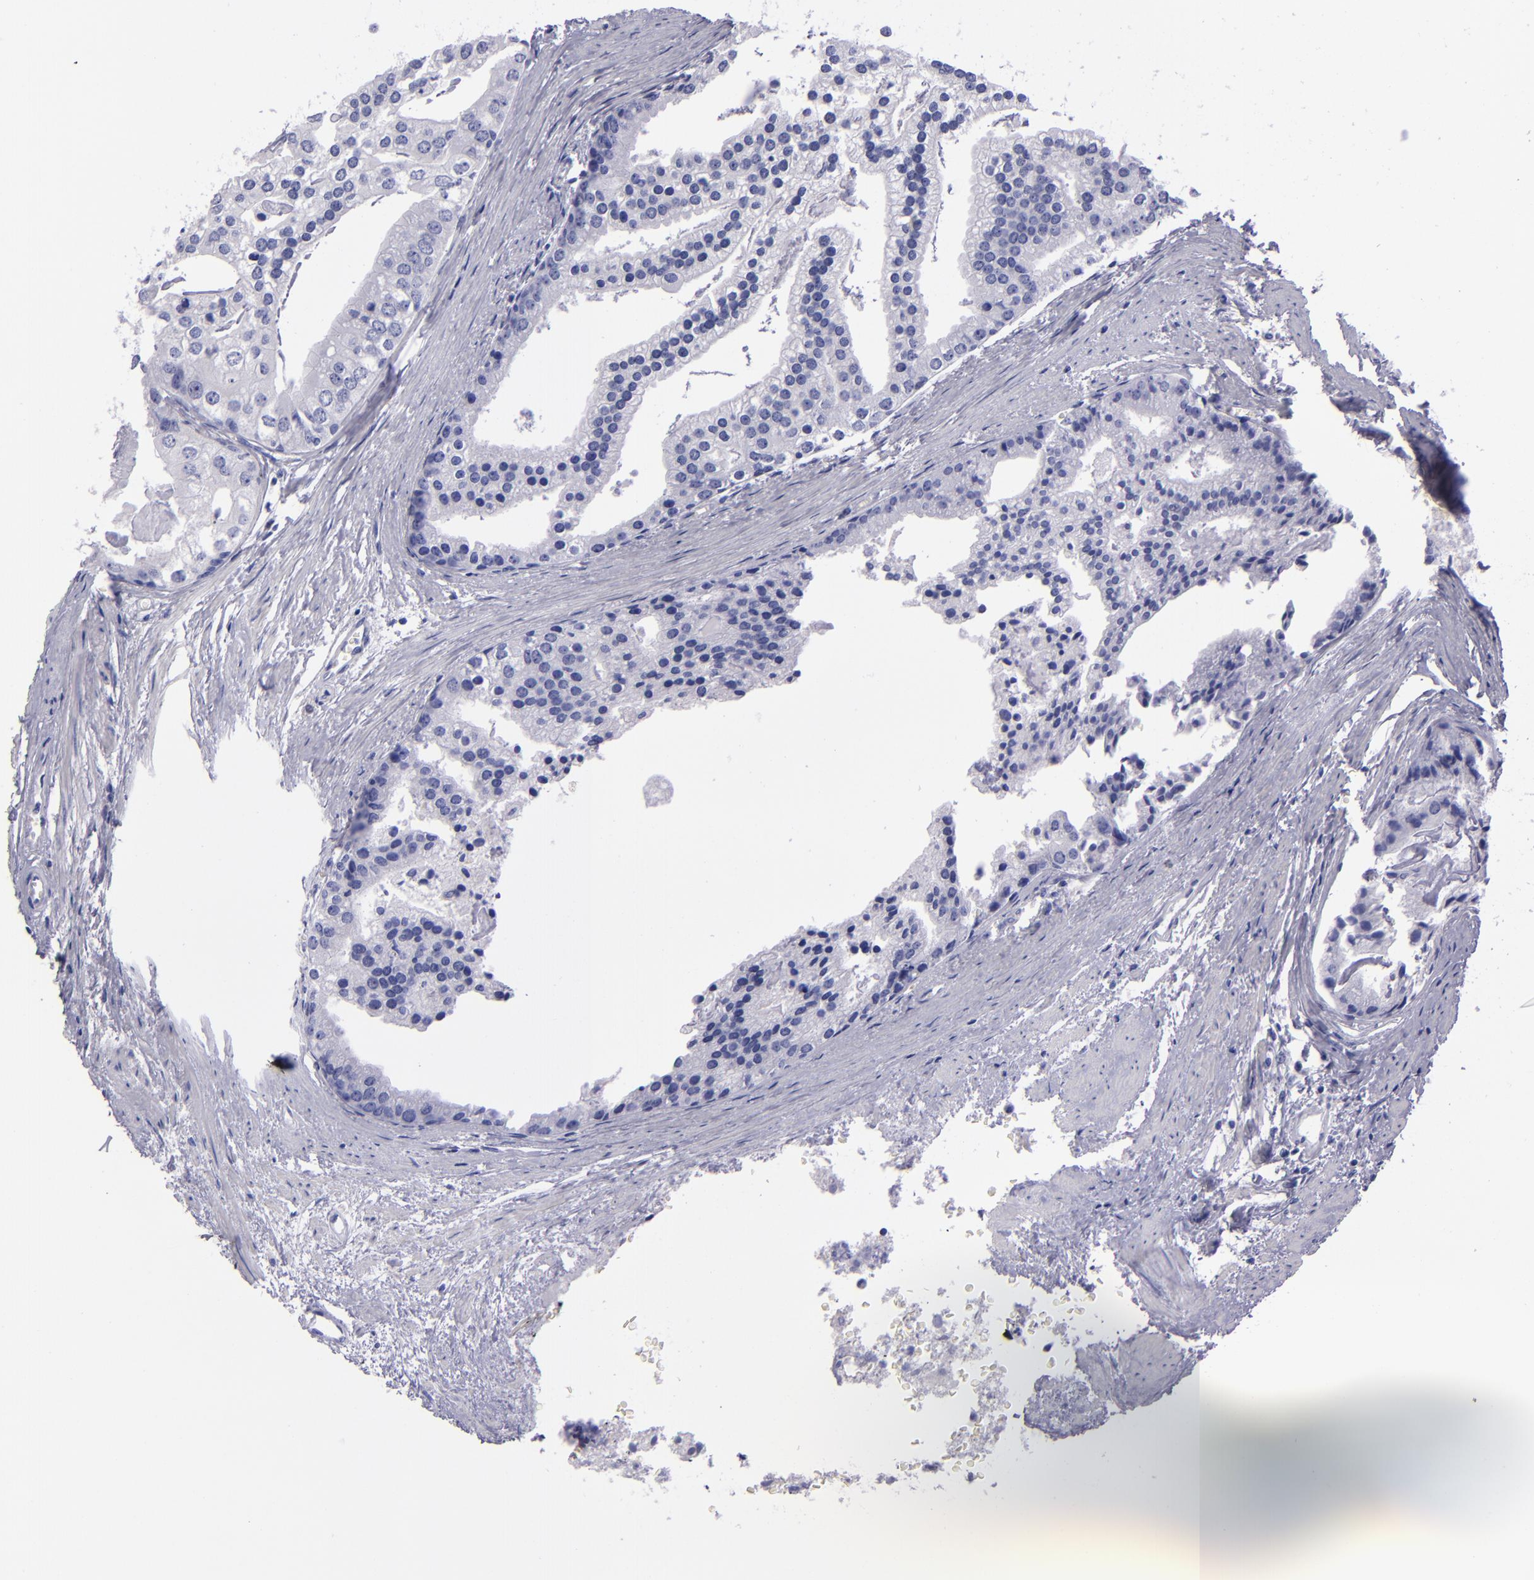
{"staining": {"intensity": "negative", "quantity": "none", "location": "none"}, "tissue": "prostate cancer", "cell_type": "Tumor cells", "image_type": "cancer", "snomed": [{"axis": "morphology", "description": "Adenocarcinoma, High grade"}, {"axis": "topography", "description": "Prostate"}], "caption": "Tumor cells show no significant protein positivity in prostate high-grade adenocarcinoma.", "gene": "TNNT3", "patient": {"sex": "male", "age": 56}}